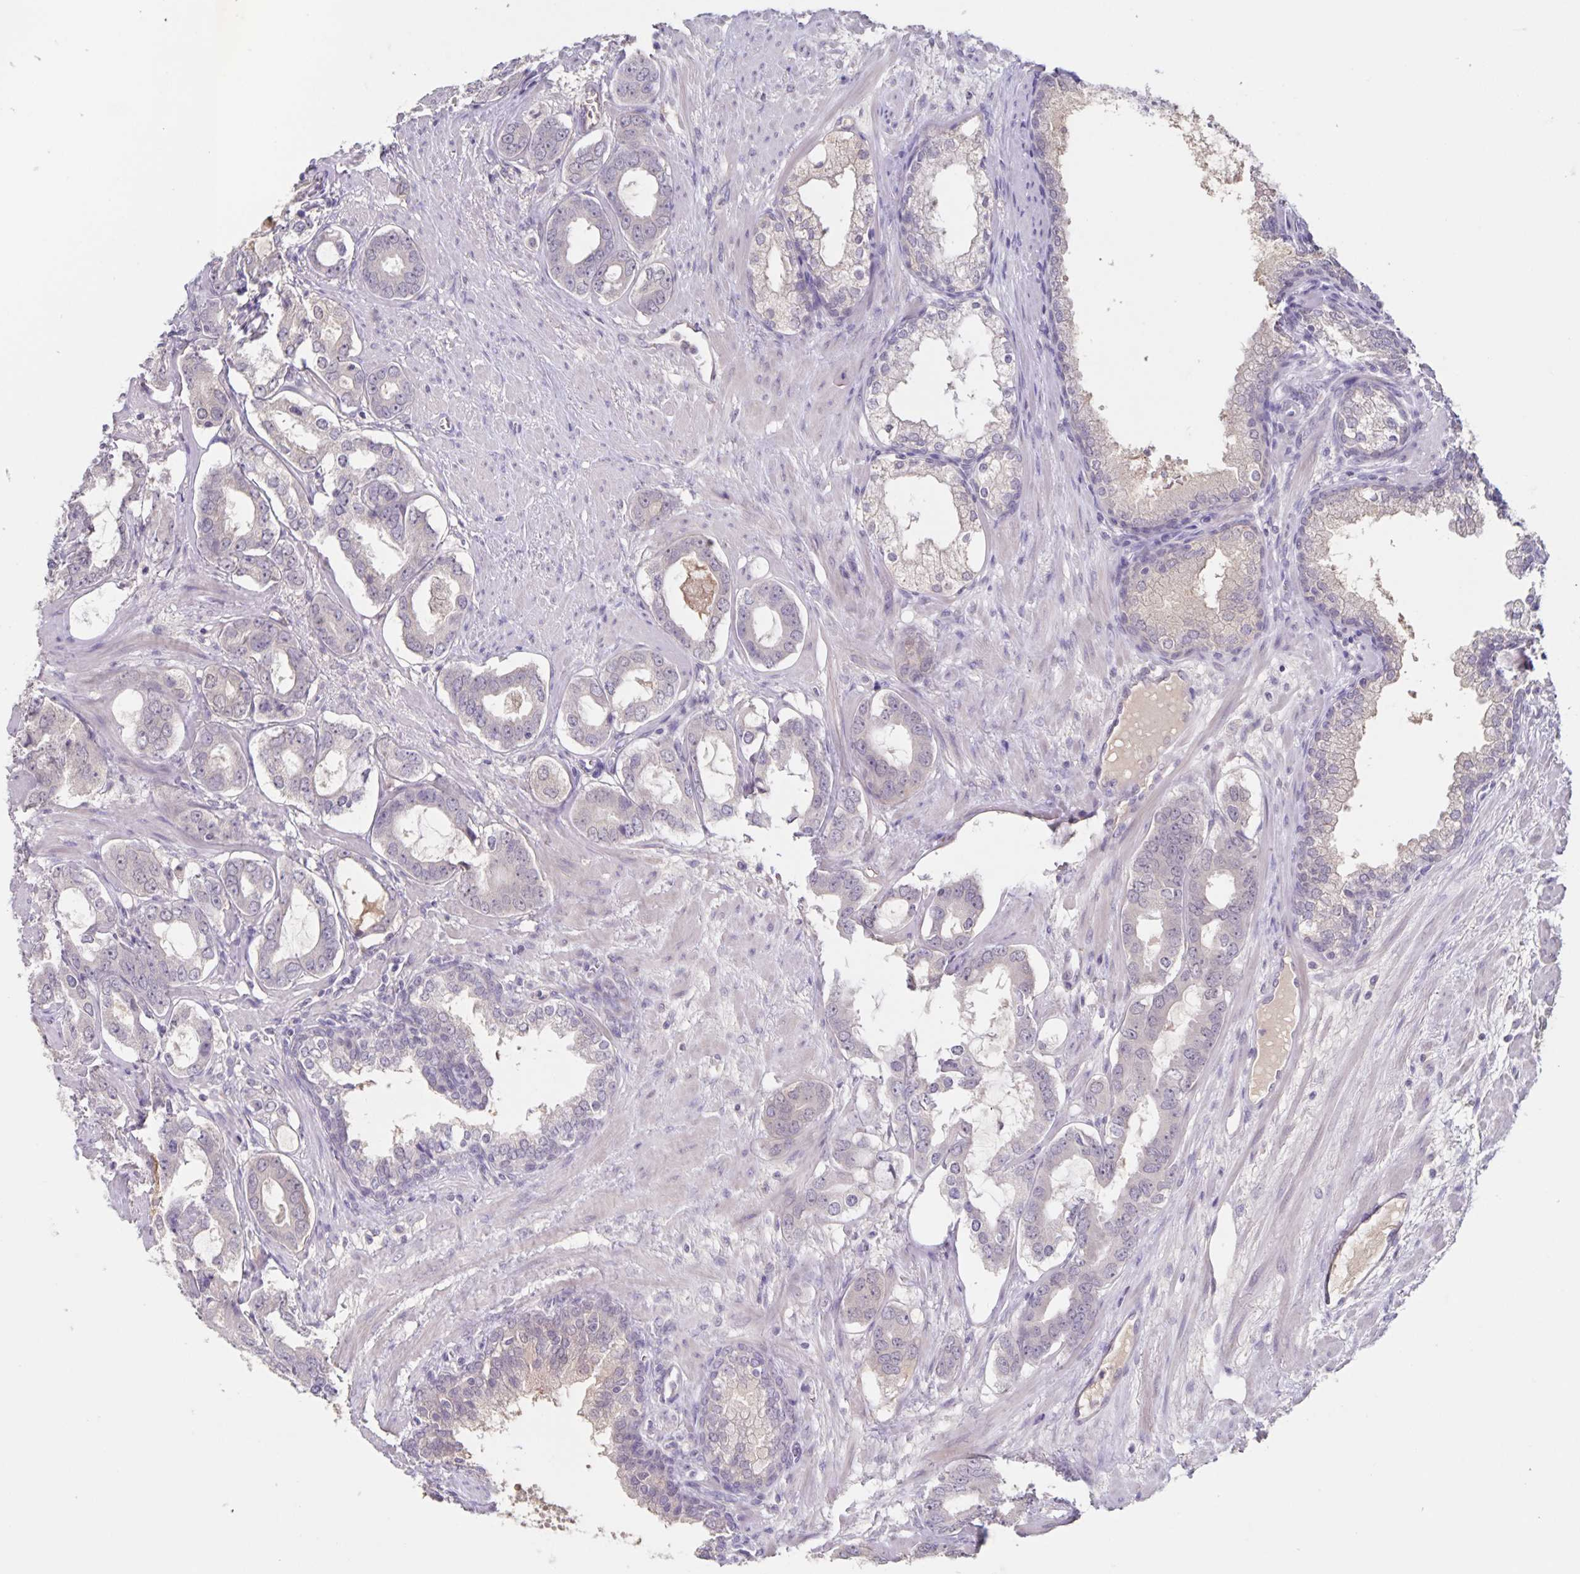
{"staining": {"intensity": "negative", "quantity": "none", "location": "none"}, "tissue": "prostate cancer", "cell_type": "Tumor cells", "image_type": "cancer", "snomed": [{"axis": "morphology", "description": "Adenocarcinoma, High grade"}, {"axis": "topography", "description": "Prostate"}], "caption": "Immunohistochemistry micrograph of neoplastic tissue: human prostate cancer stained with DAB reveals no significant protein staining in tumor cells. (DAB (3,3'-diaminobenzidine) immunohistochemistry (IHC) with hematoxylin counter stain).", "gene": "INSL5", "patient": {"sex": "male", "age": 75}}